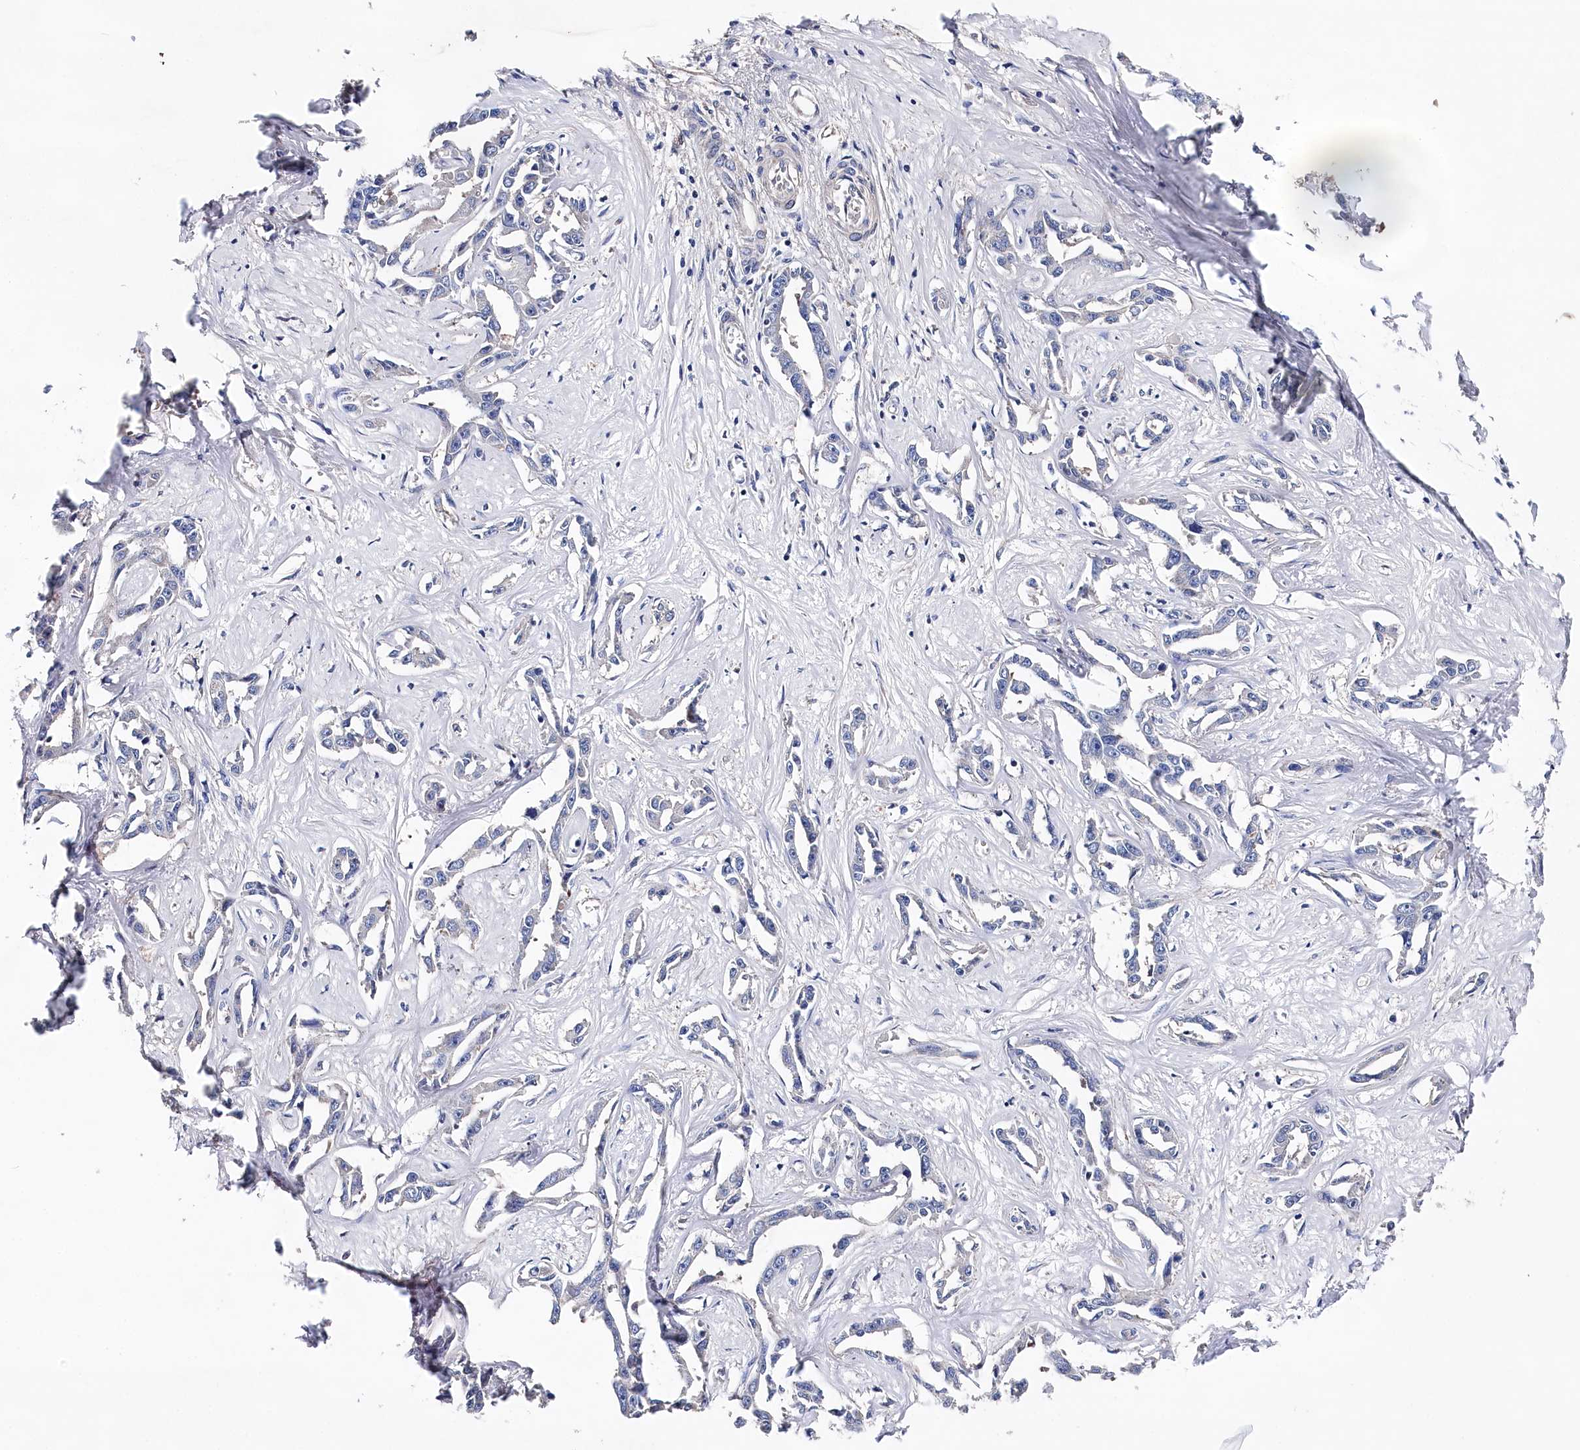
{"staining": {"intensity": "negative", "quantity": "none", "location": "none"}, "tissue": "liver cancer", "cell_type": "Tumor cells", "image_type": "cancer", "snomed": [{"axis": "morphology", "description": "Cholangiocarcinoma"}, {"axis": "topography", "description": "Liver"}], "caption": "Liver cancer stained for a protein using IHC displays no staining tumor cells.", "gene": "BHMT", "patient": {"sex": "male", "age": 59}}